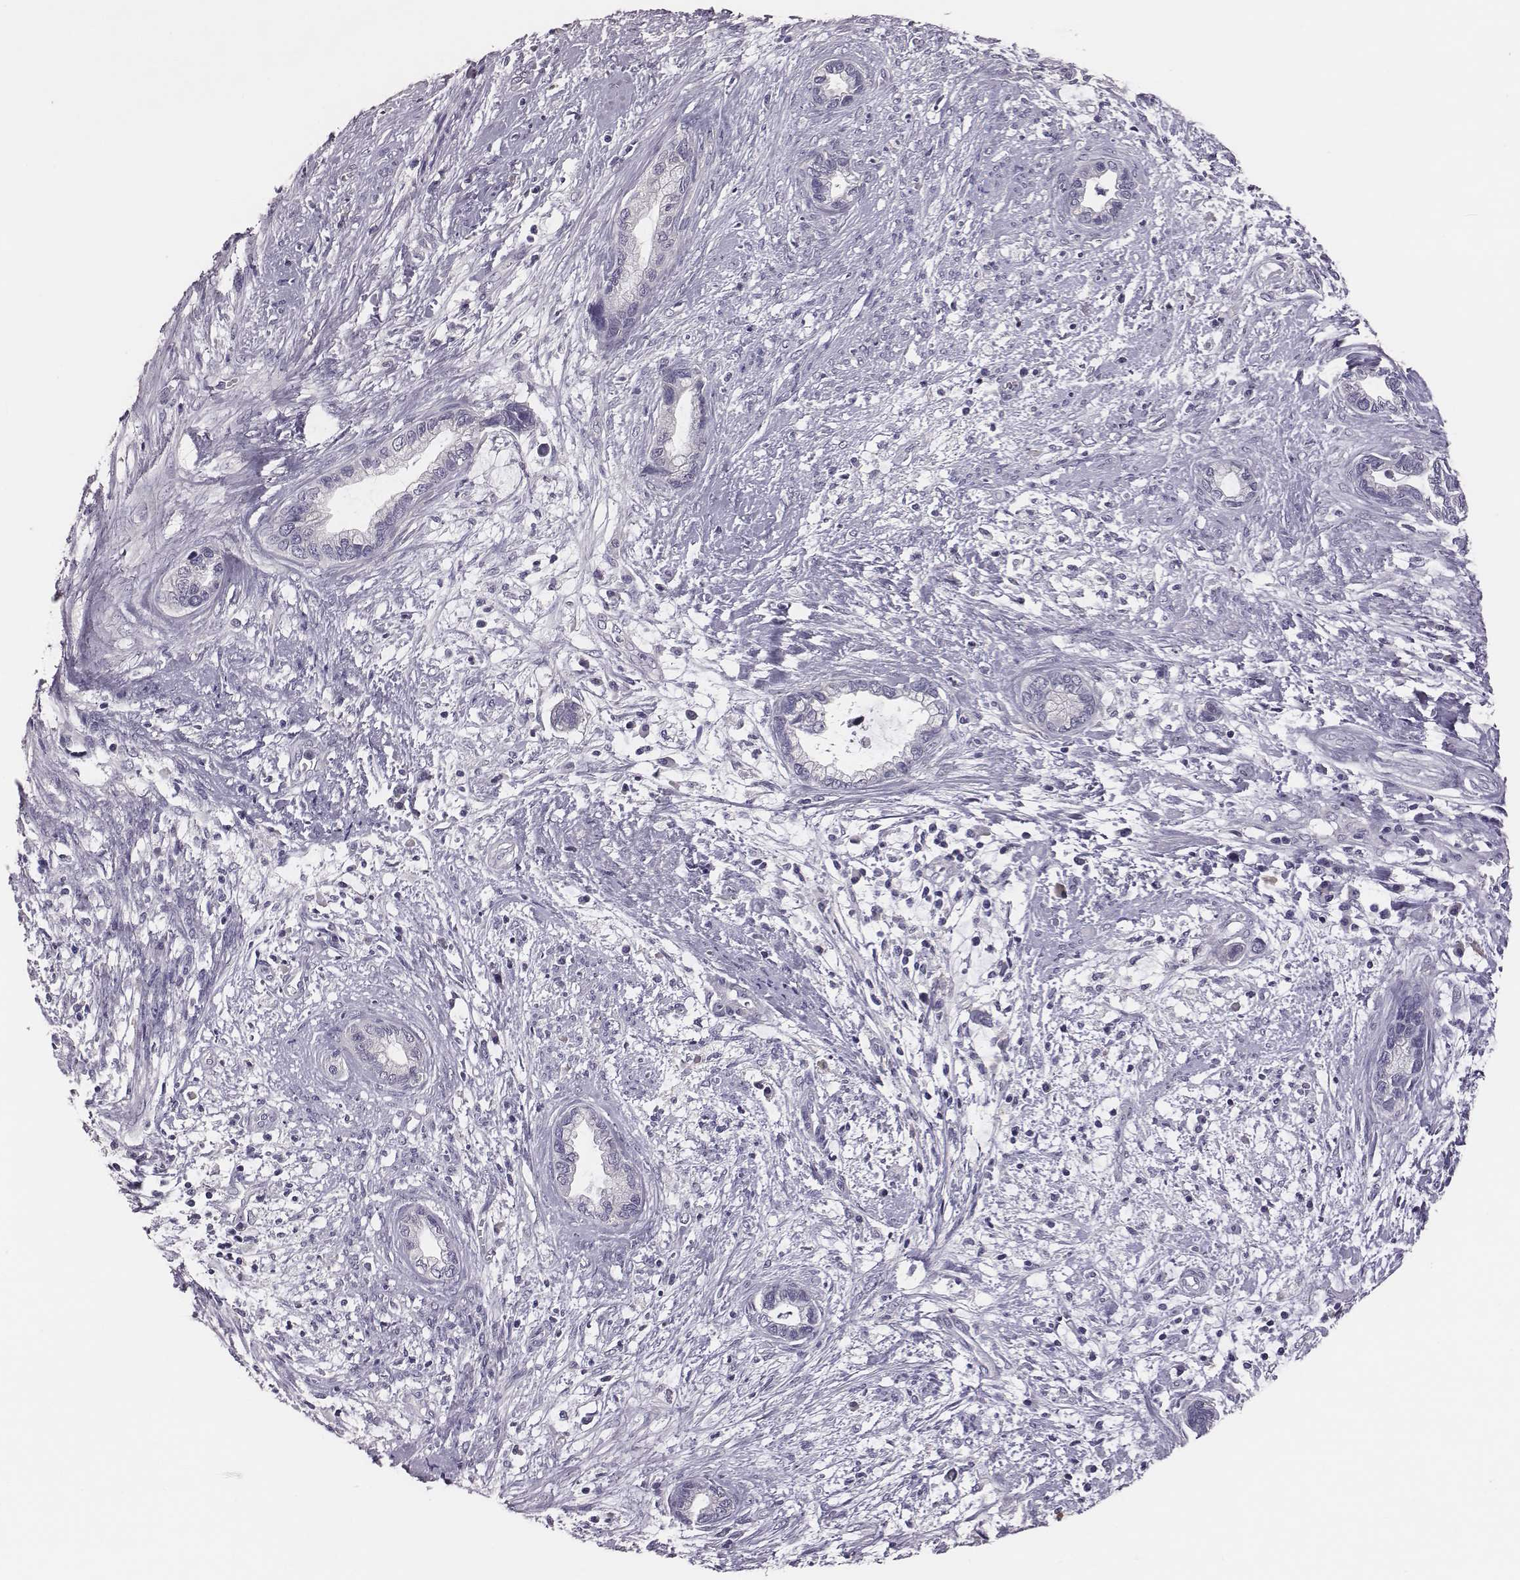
{"staining": {"intensity": "negative", "quantity": "none", "location": "none"}, "tissue": "cervical cancer", "cell_type": "Tumor cells", "image_type": "cancer", "snomed": [{"axis": "morphology", "description": "Adenocarcinoma, NOS"}, {"axis": "topography", "description": "Cervix"}], "caption": "Immunohistochemistry (IHC) of human adenocarcinoma (cervical) demonstrates no positivity in tumor cells. (DAB (3,3'-diaminobenzidine) IHC, high magnification).", "gene": "EN1", "patient": {"sex": "female", "age": 62}}